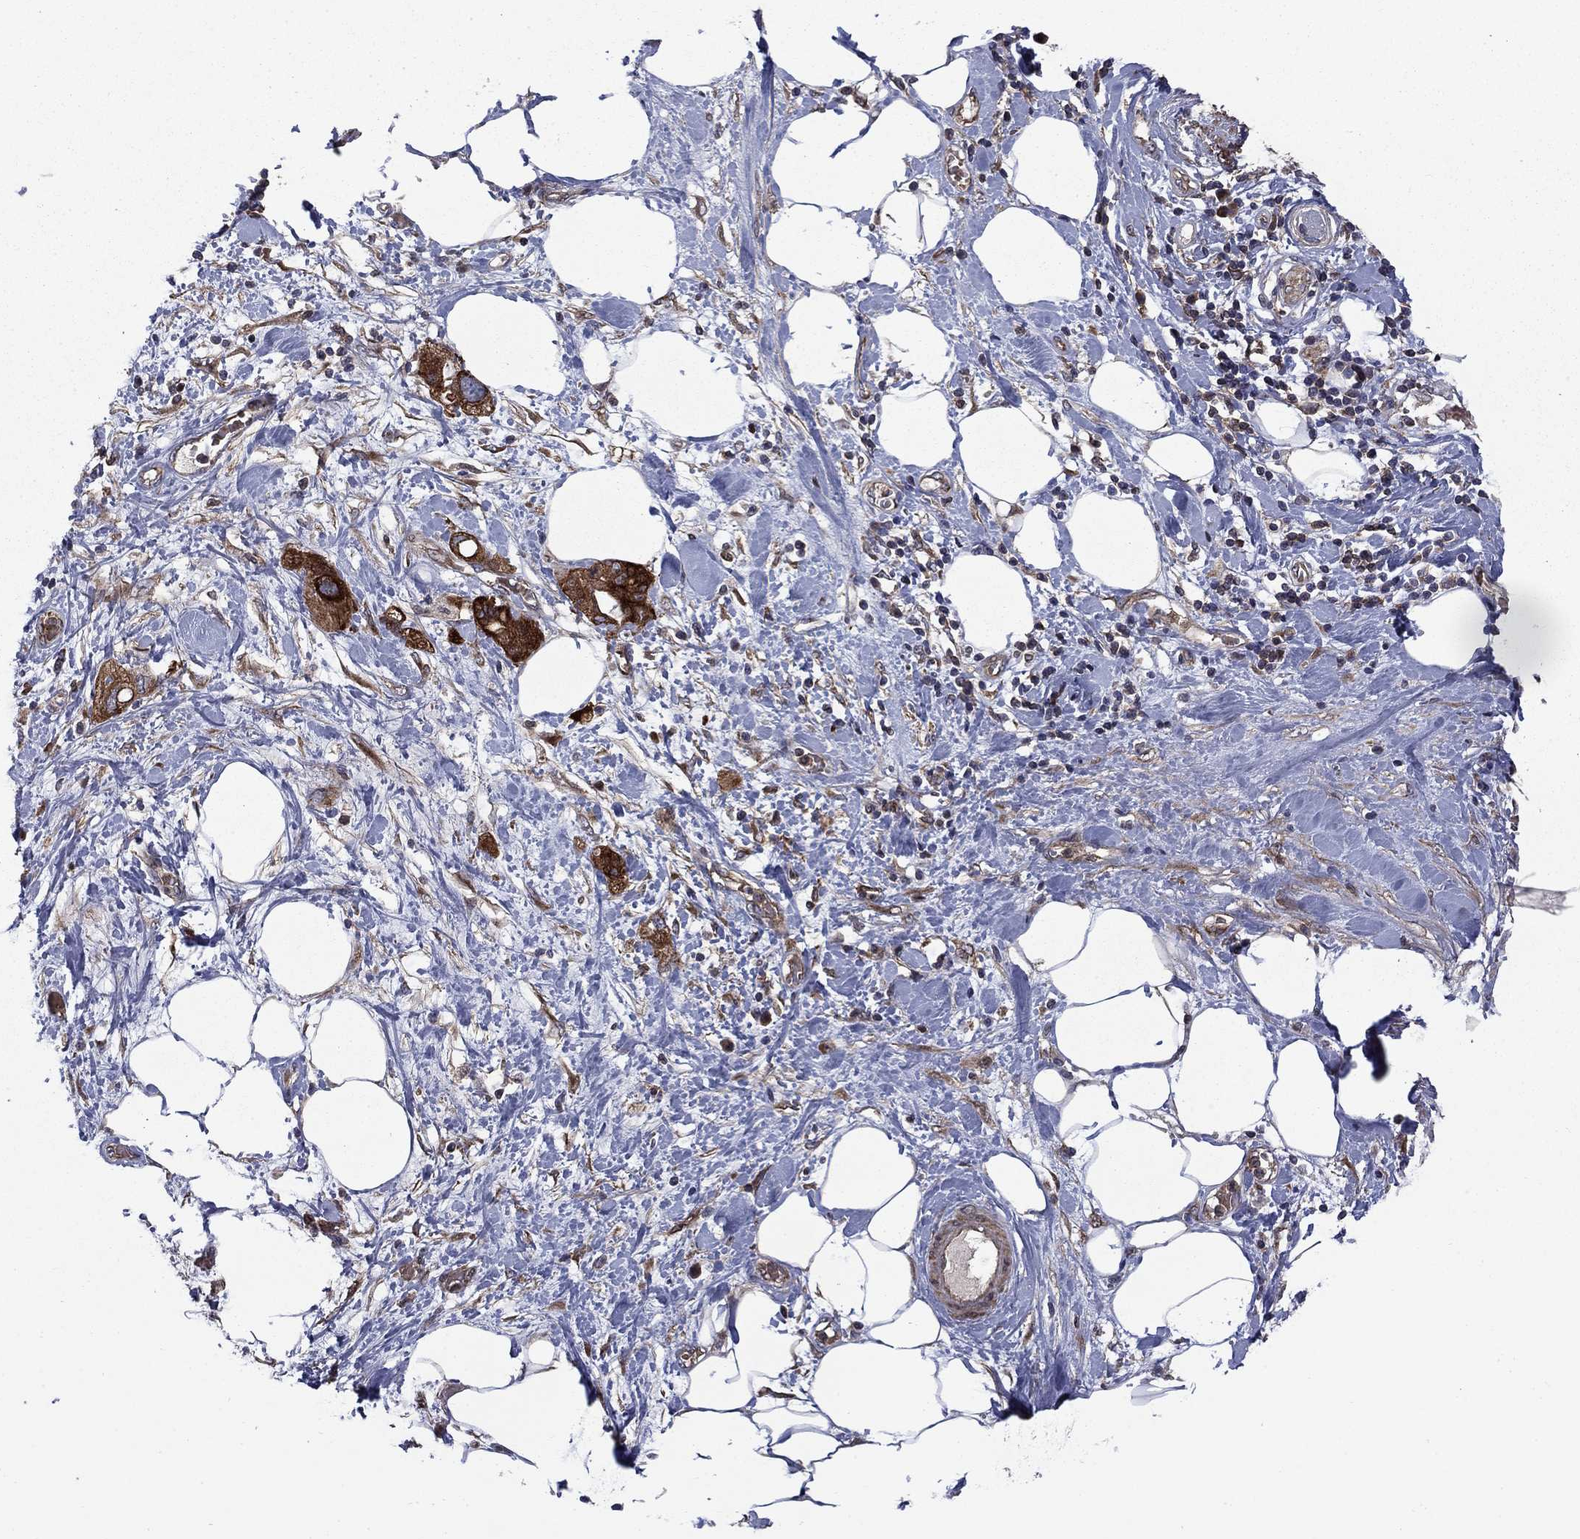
{"staining": {"intensity": "strong", "quantity": "25%-75%", "location": "cytoplasmic/membranous"}, "tissue": "pancreatic cancer", "cell_type": "Tumor cells", "image_type": "cancer", "snomed": [{"axis": "morphology", "description": "Adenocarcinoma, NOS"}, {"axis": "topography", "description": "Pancreas"}], "caption": "A brown stain highlights strong cytoplasmic/membranous positivity of a protein in pancreatic adenocarcinoma tumor cells.", "gene": "HDAC4", "patient": {"sex": "female", "age": 56}}